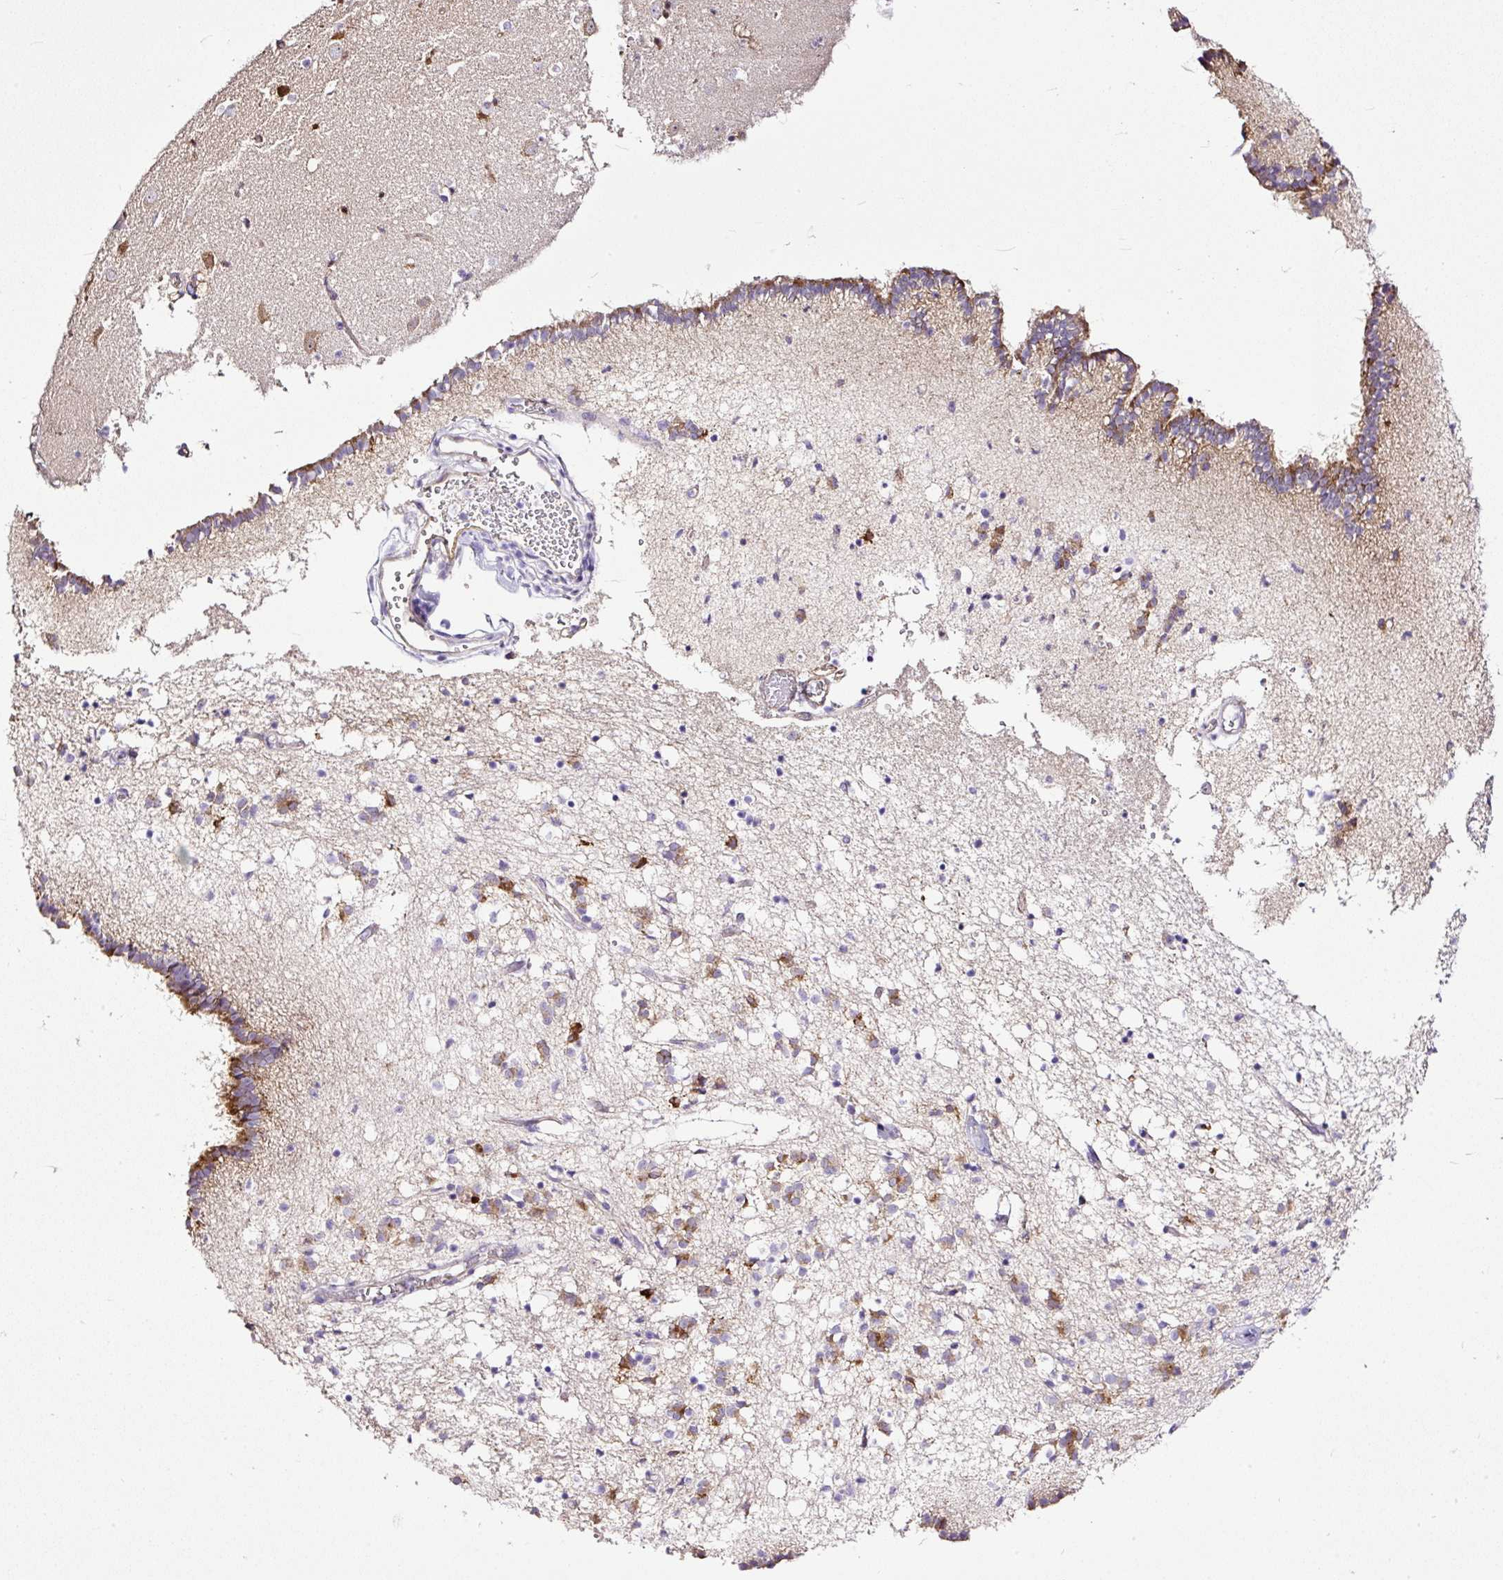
{"staining": {"intensity": "negative", "quantity": "none", "location": "none"}, "tissue": "caudate", "cell_type": "Glial cells", "image_type": "normal", "snomed": [{"axis": "morphology", "description": "Normal tissue, NOS"}, {"axis": "topography", "description": "Lateral ventricle wall"}], "caption": "Micrograph shows no significant protein staining in glial cells of normal caudate.", "gene": "CLEC3B", "patient": {"sex": "male", "age": 58}}